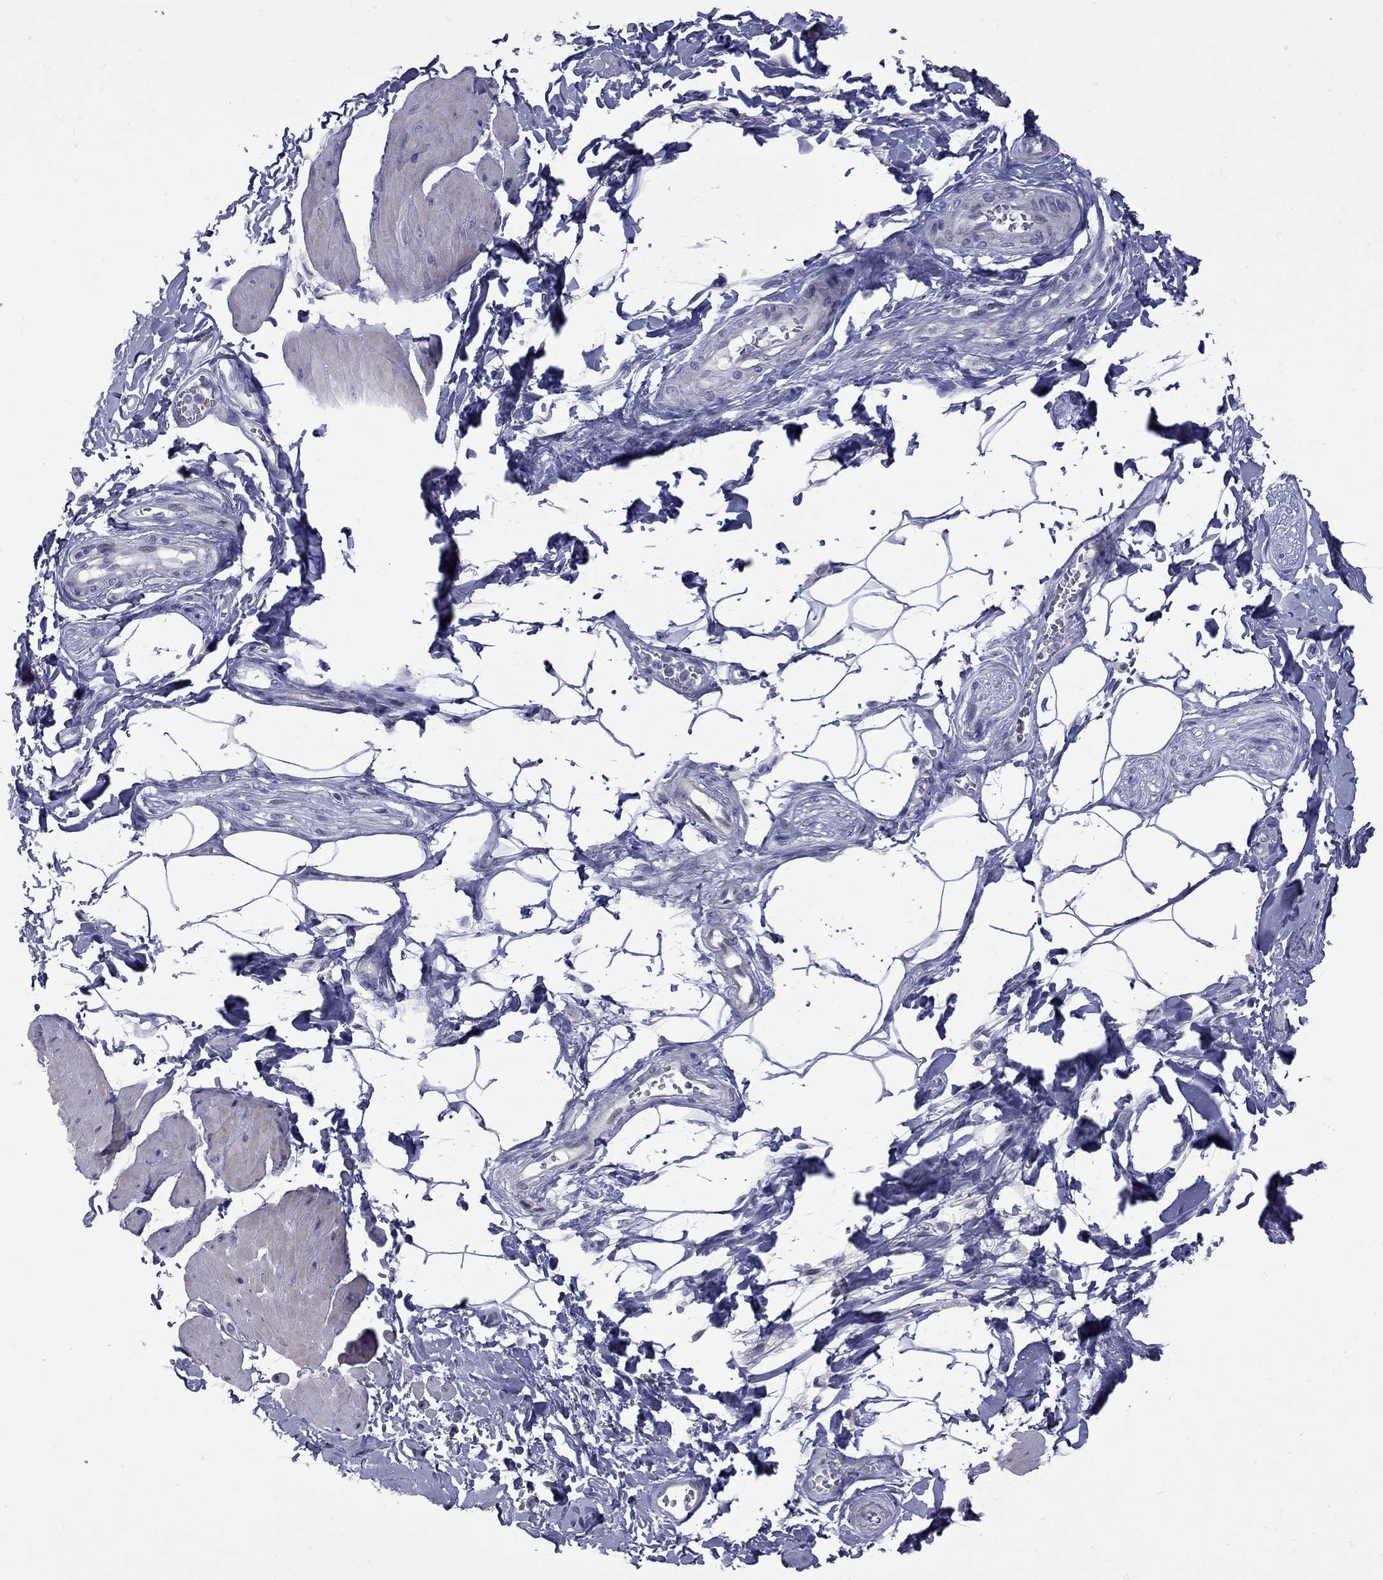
{"staining": {"intensity": "negative", "quantity": "none", "location": "none"}, "tissue": "smooth muscle", "cell_type": "Smooth muscle cells", "image_type": "normal", "snomed": [{"axis": "morphology", "description": "Normal tissue, NOS"}, {"axis": "topography", "description": "Adipose tissue"}, {"axis": "topography", "description": "Smooth muscle"}, {"axis": "topography", "description": "Peripheral nerve tissue"}], "caption": "An immunohistochemistry (IHC) micrograph of unremarkable smooth muscle is shown. There is no staining in smooth muscle cells of smooth muscle. The staining is performed using DAB (3,3'-diaminobenzidine) brown chromogen with nuclei counter-stained in using hematoxylin.", "gene": "NRARP", "patient": {"sex": "male", "age": 83}}